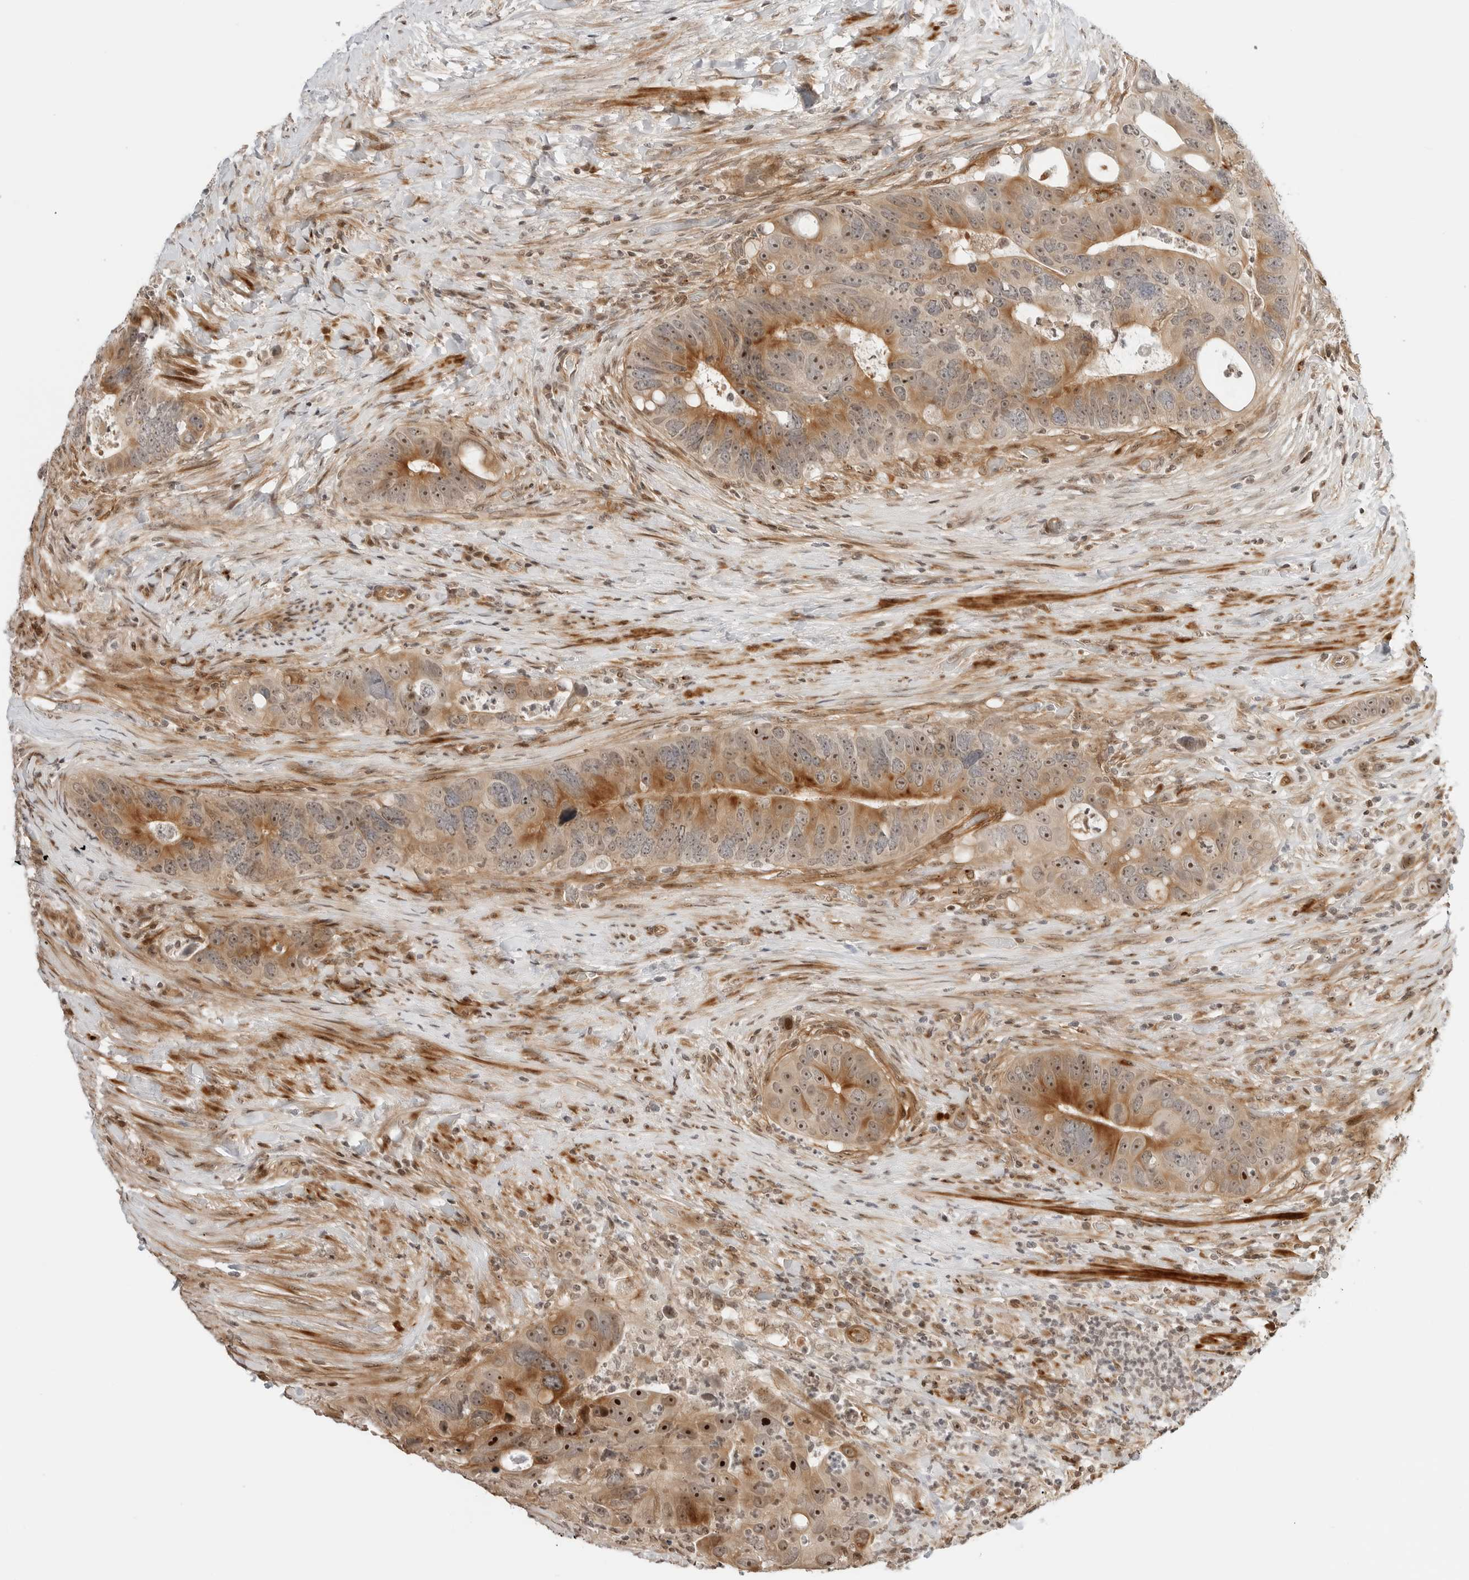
{"staining": {"intensity": "moderate", "quantity": ">75%", "location": "cytoplasmic/membranous,nuclear"}, "tissue": "colorectal cancer", "cell_type": "Tumor cells", "image_type": "cancer", "snomed": [{"axis": "morphology", "description": "Adenocarcinoma, NOS"}, {"axis": "topography", "description": "Rectum"}], "caption": "The image exhibits immunohistochemical staining of colorectal adenocarcinoma. There is moderate cytoplasmic/membranous and nuclear positivity is present in approximately >75% of tumor cells.", "gene": "GEM", "patient": {"sex": "male", "age": 59}}